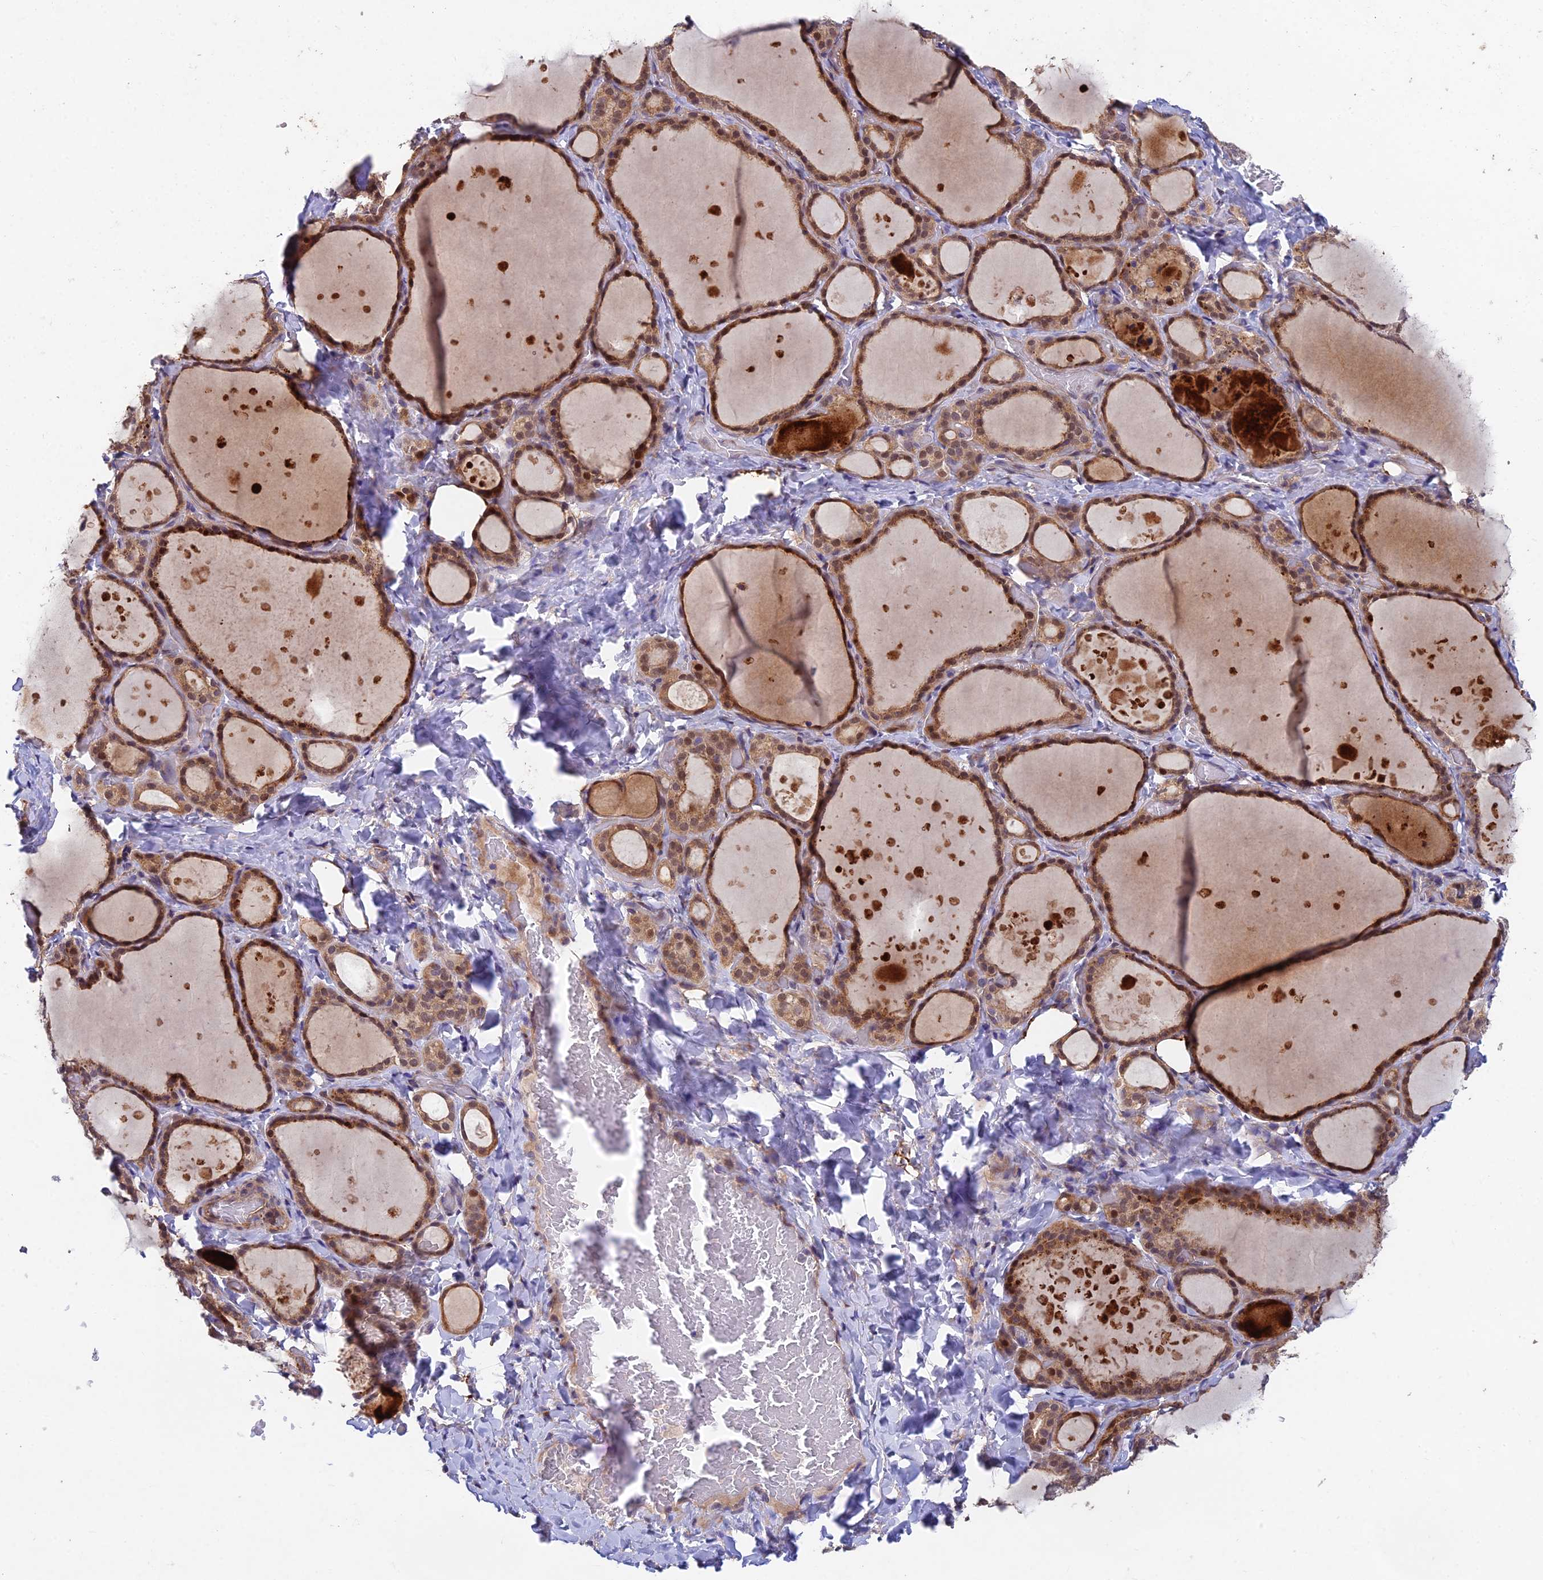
{"staining": {"intensity": "moderate", "quantity": ">75%", "location": "cytoplasmic/membranous,nuclear"}, "tissue": "thyroid gland", "cell_type": "Glandular cells", "image_type": "normal", "snomed": [{"axis": "morphology", "description": "Normal tissue, NOS"}, {"axis": "topography", "description": "Thyroid gland"}], "caption": "Thyroid gland stained with DAB immunohistochemistry (IHC) shows medium levels of moderate cytoplasmic/membranous,nuclear positivity in about >75% of glandular cells. (Stains: DAB in brown, nuclei in blue, Microscopy: brightfield microscopy at high magnification).", "gene": "NSMCE1", "patient": {"sex": "female", "age": 44}}